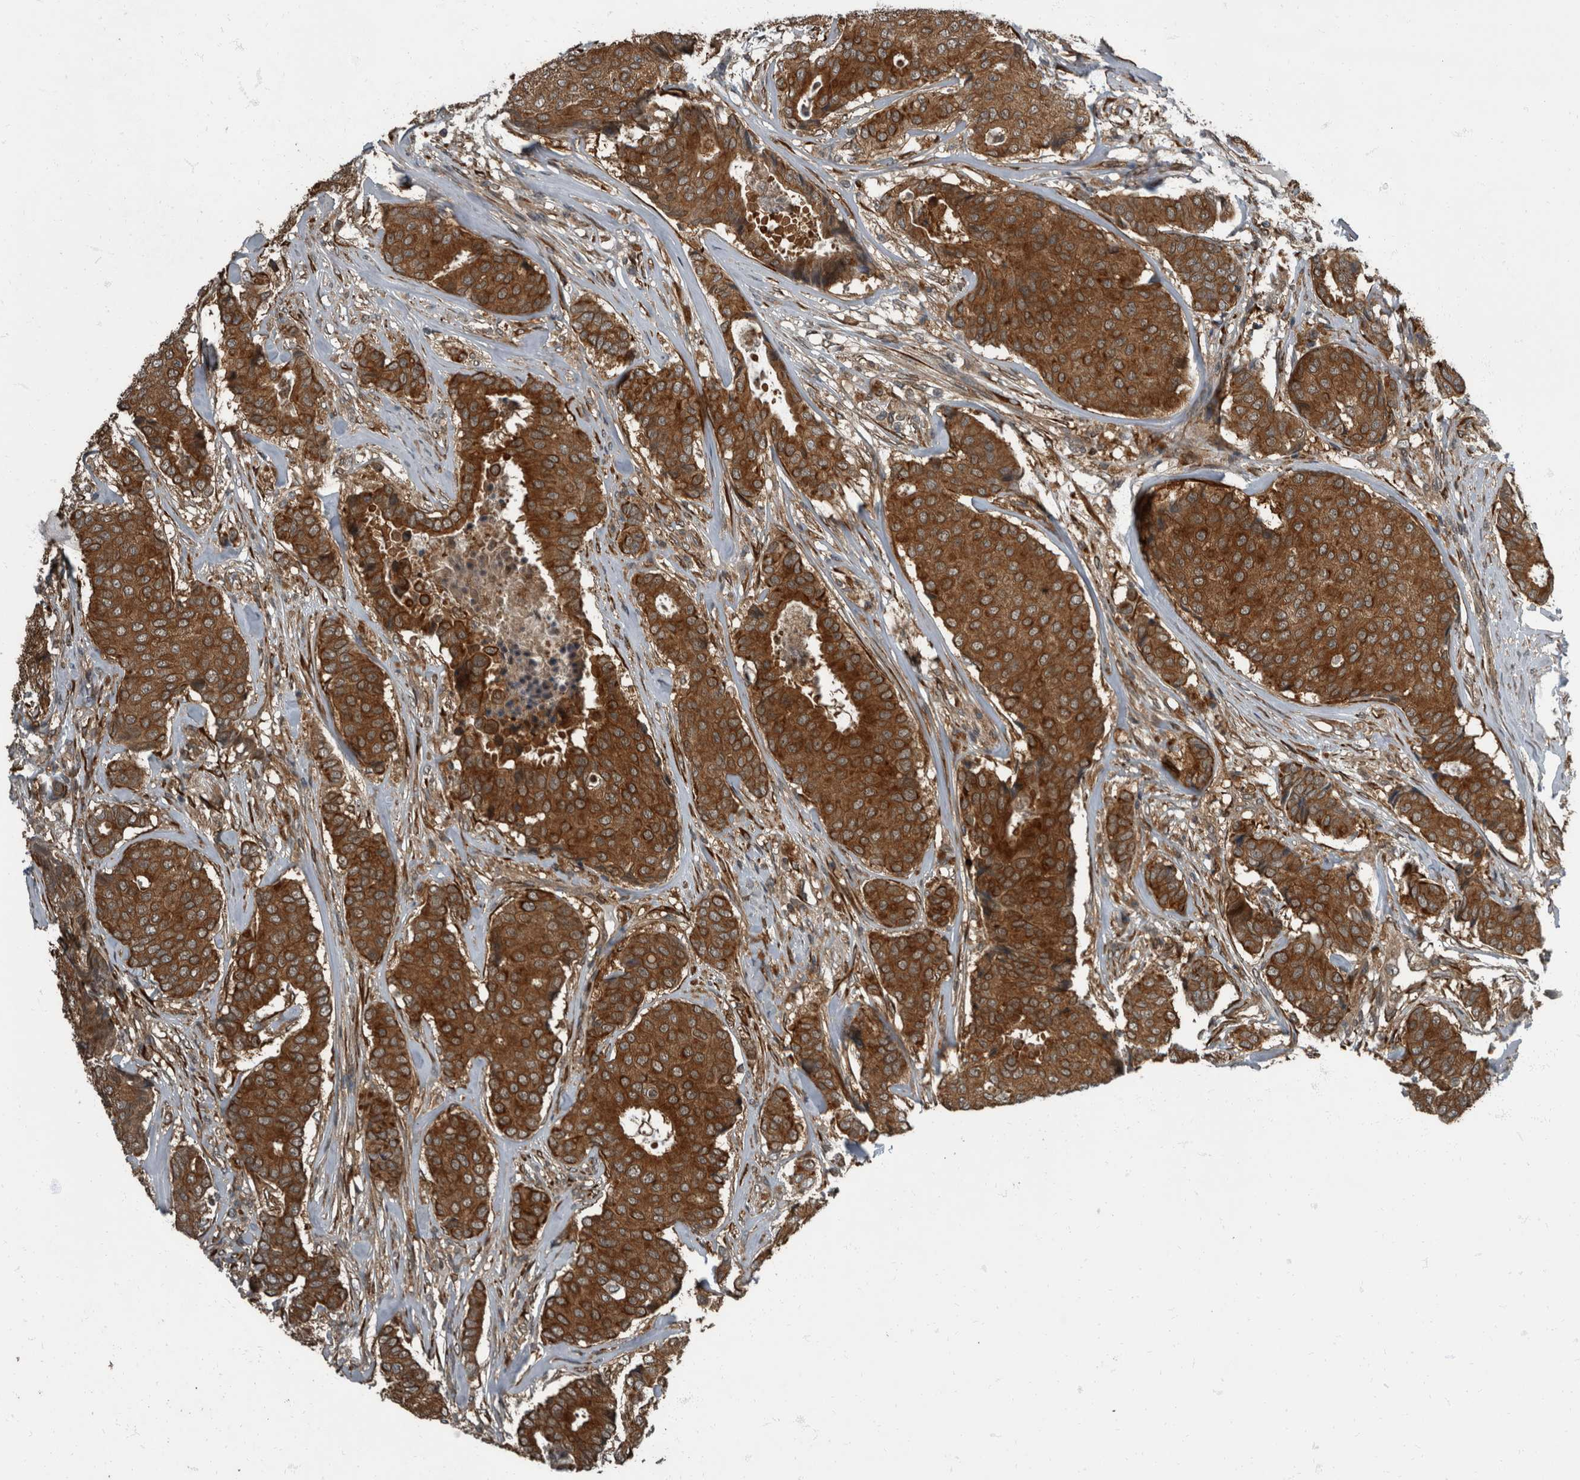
{"staining": {"intensity": "strong", "quantity": ">75%", "location": "cytoplasmic/membranous"}, "tissue": "breast cancer", "cell_type": "Tumor cells", "image_type": "cancer", "snomed": [{"axis": "morphology", "description": "Duct carcinoma"}, {"axis": "topography", "description": "Breast"}], "caption": "Brown immunohistochemical staining in human breast cancer (infiltrating ductal carcinoma) displays strong cytoplasmic/membranous positivity in approximately >75% of tumor cells.", "gene": "RABGGTB", "patient": {"sex": "female", "age": 75}}